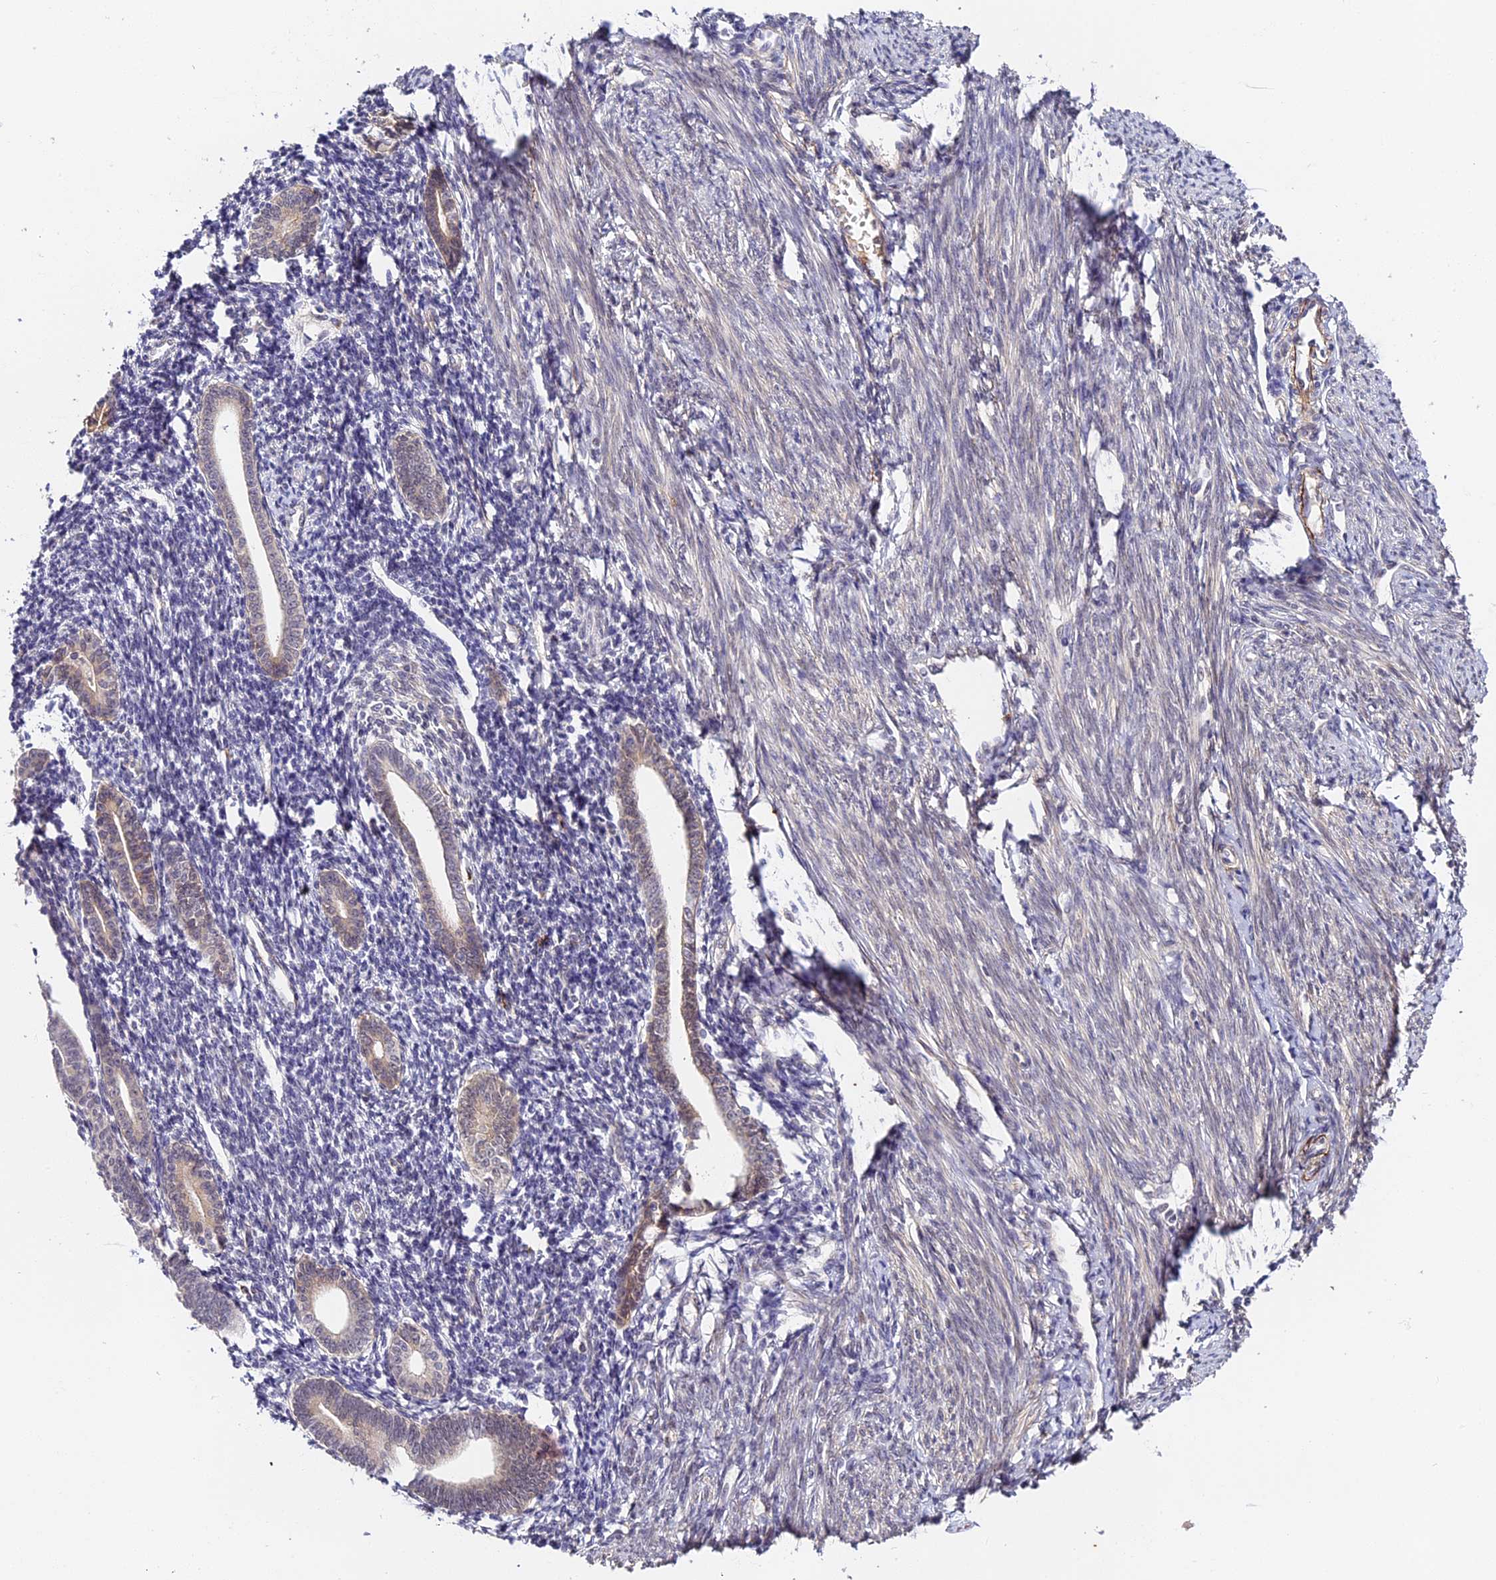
{"staining": {"intensity": "negative", "quantity": "none", "location": "none"}, "tissue": "endometrium", "cell_type": "Cells in endometrial stroma", "image_type": "normal", "snomed": [{"axis": "morphology", "description": "Normal tissue, NOS"}, {"axis": "topography", "description": "Endometrium"}], "caption": "This is an immunohistochemistry (IHC) photomicrograph of benign endometrium. There is no positivity in cells in endometrial stroma.", "gene": "IMPACT", "patient": {"sex": "female", "age": 56}}